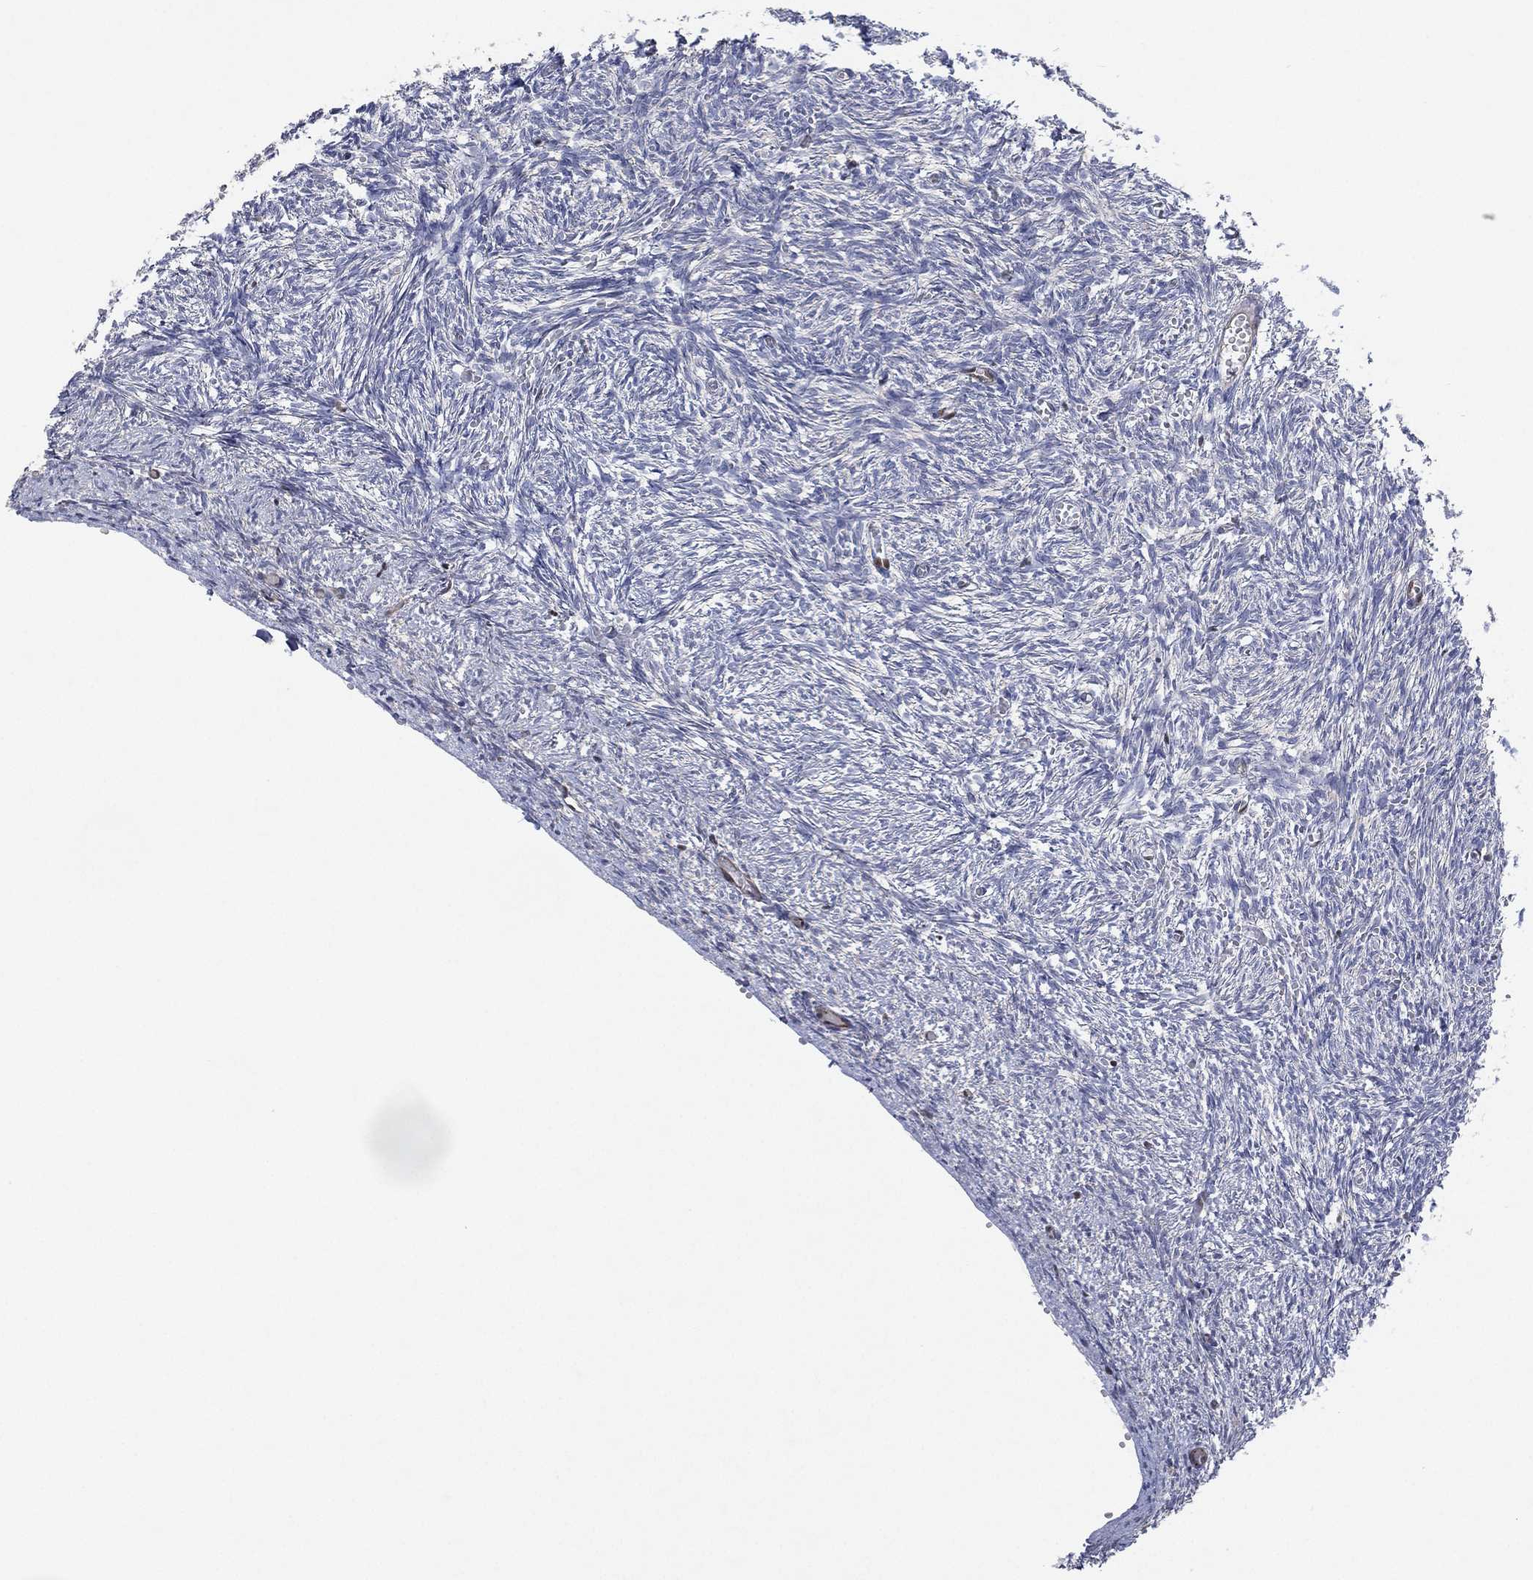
{"staining": {"intensity": "negative", "quantity": "none", "location": "none"}, "tissue": "ovary", "cell_type": "Ovarian stroma cells", "image_type": "normal", "snomed": [{"axis": "morphology", "description": "Normal tissue, NOS"}, {"axis": "topography", "description": "Ovary"}], "caption": "Ovary stained for a protein using IHC reveals no expression ovarian stroma cells.", "gene": "FLI1", "patient": {"sex": "female", "age": 43}}